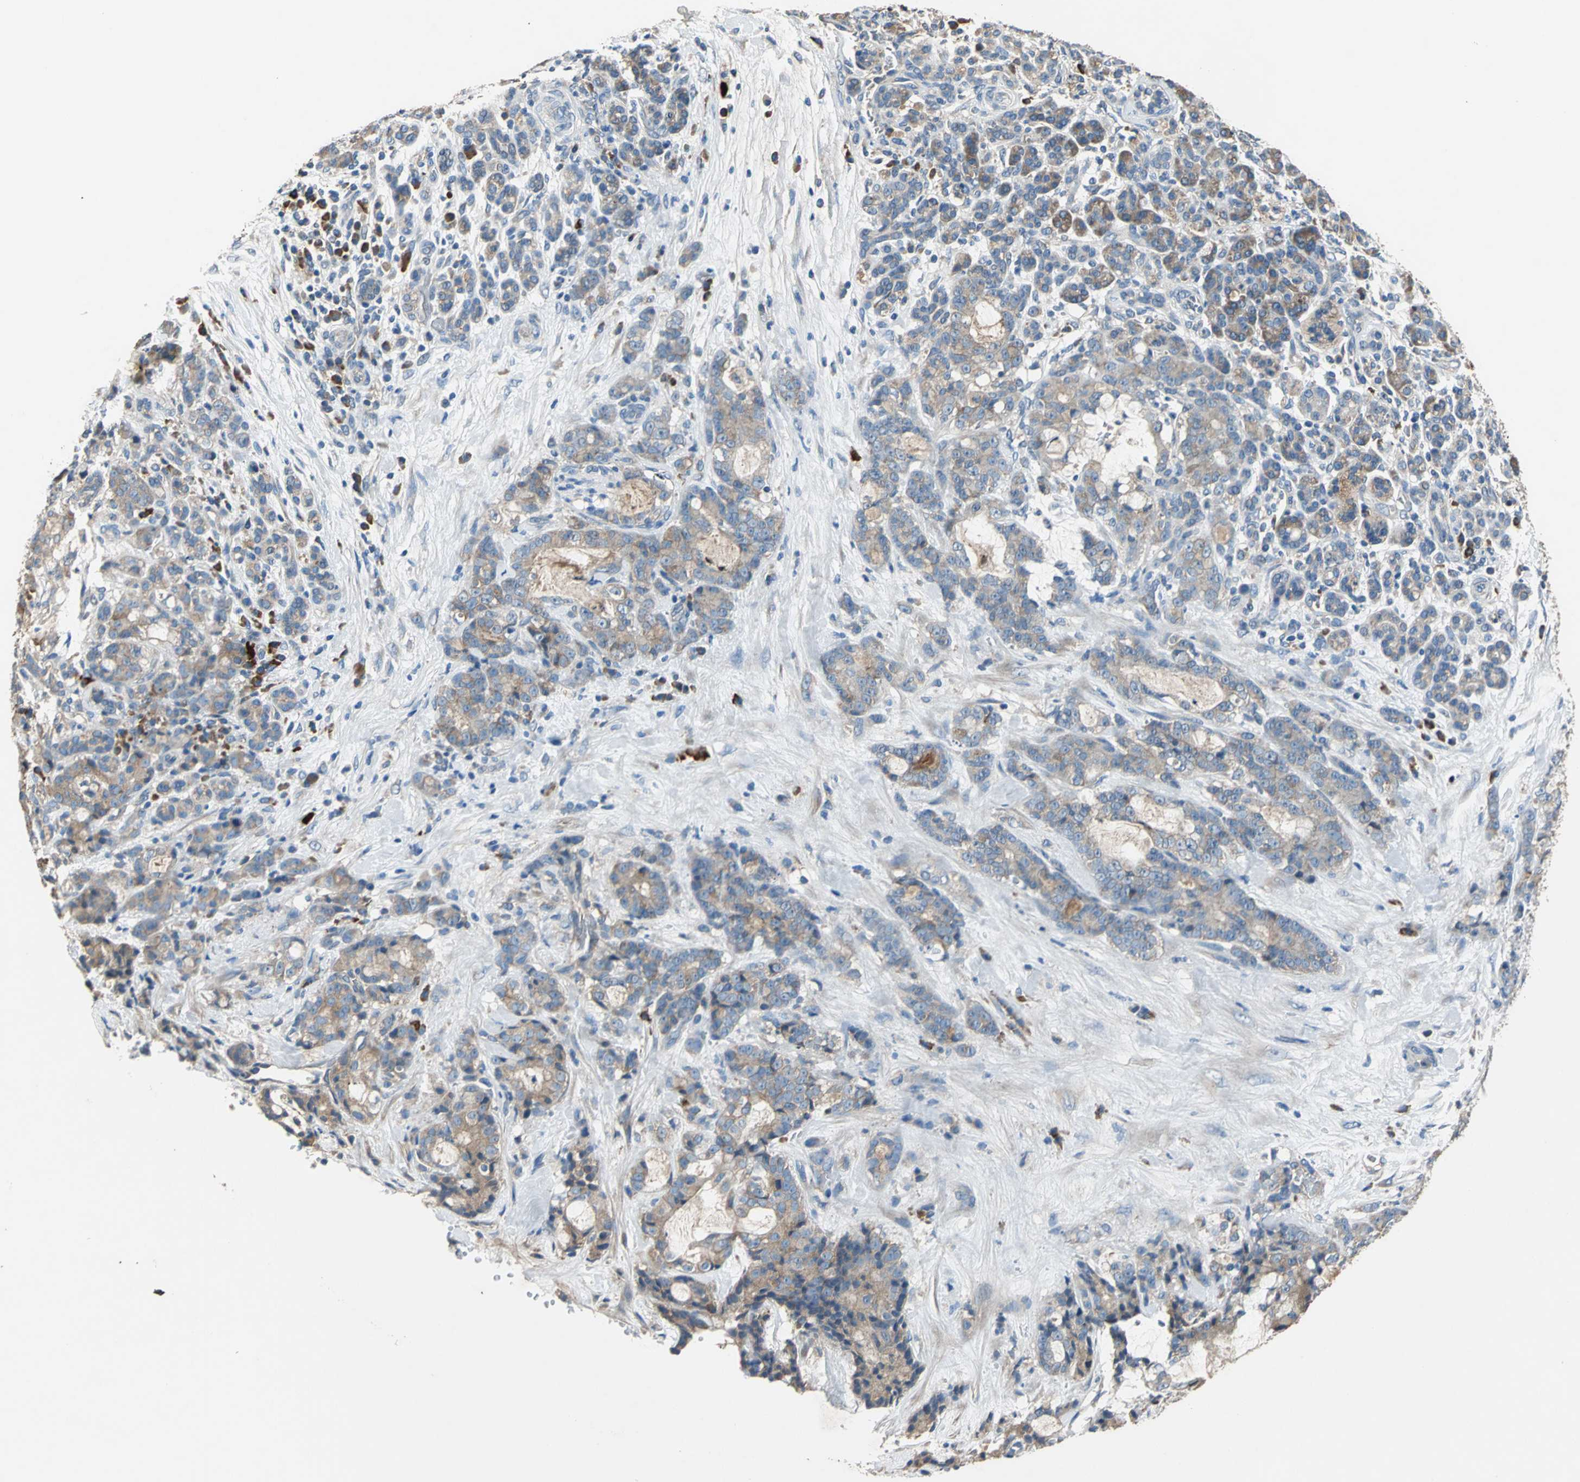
{"staining": {"intensity": "moderate", "quantity": ">75%", "location": "cytoplasmic/membranous"}, "tissue": "pancreatic cancer", "cell_type": "Tumor cells", "image_type": "cancer", "snomed": [{"axis": "morphology", "description": "Adenocarcinoma, NOS"}, {"axis": "topography", "description": "Pancreas"}], "caption": "Pancreatic cancer (adenocarcinoma) was stained to show a protein in brown. There is medium levels of moderate cytoplasmic/membranous staining in about >75% of tumor cells.", "gene": "HEPH", "patient": {"sex": "female", "age": 73}}